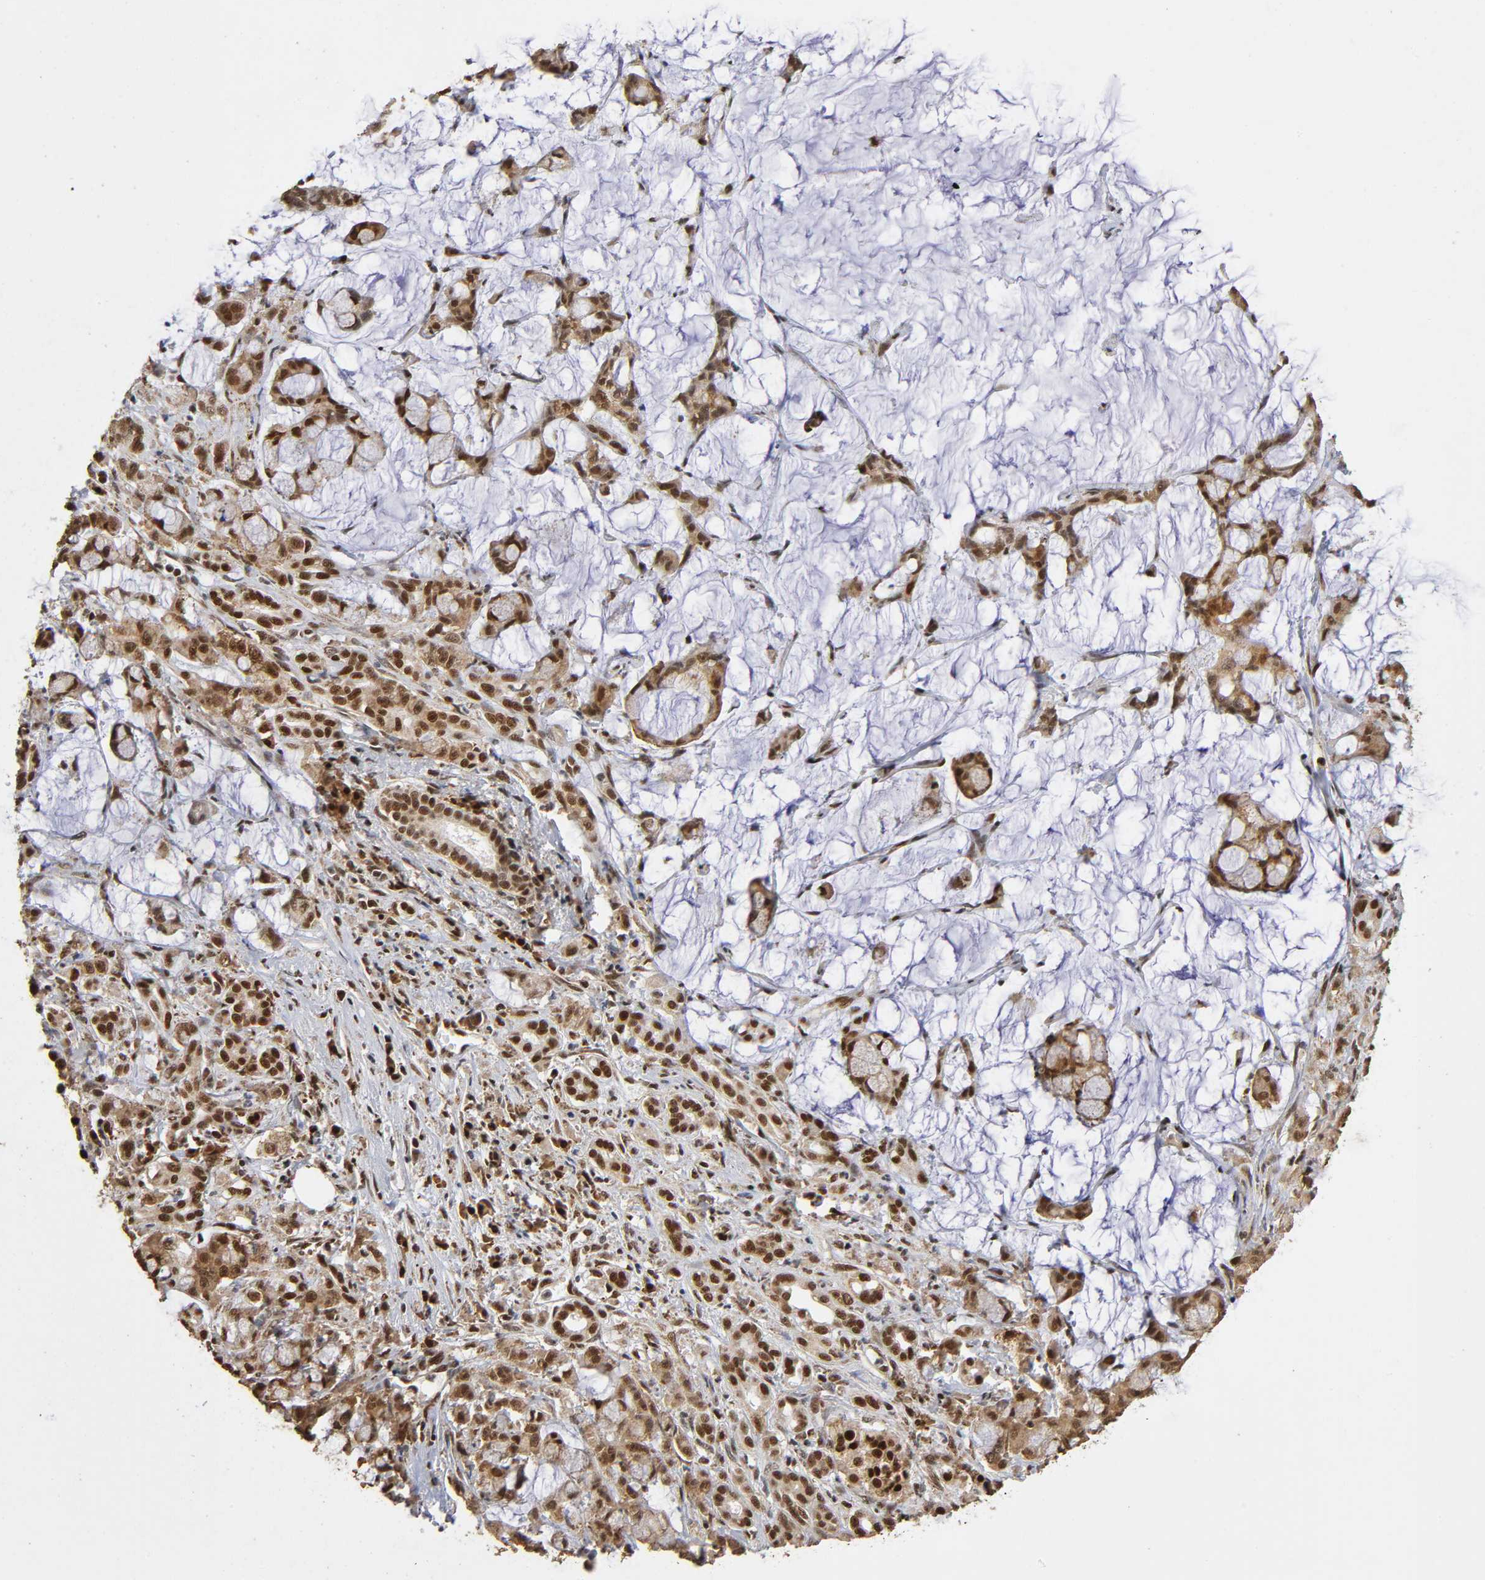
{"staining": {"intensity": "strong", "quantity": ">75%", "location": "cytoplasmic/membranous,nuclear"}, "tissue": "pancreatic cancer", "cell_type": "Tumor cells", "image_type": "cancer", "snomed": [{"axis": "morphology", "description": "Adenocarcinoma, NOS"}, {"axis": "topography", "description": "Pancreas"}], "caption": "This histopathology image exhibits pancreatic cancer (adenocarcinoma) stained with IHC to label a protein in brown. The cytoplasmic/membranous and nuclear of tumor cells show strong positivity for the protein. Nuclei are counter-stained blue.", "gene": "RNF122", "patient": {"sex": "female", "age": 73}}